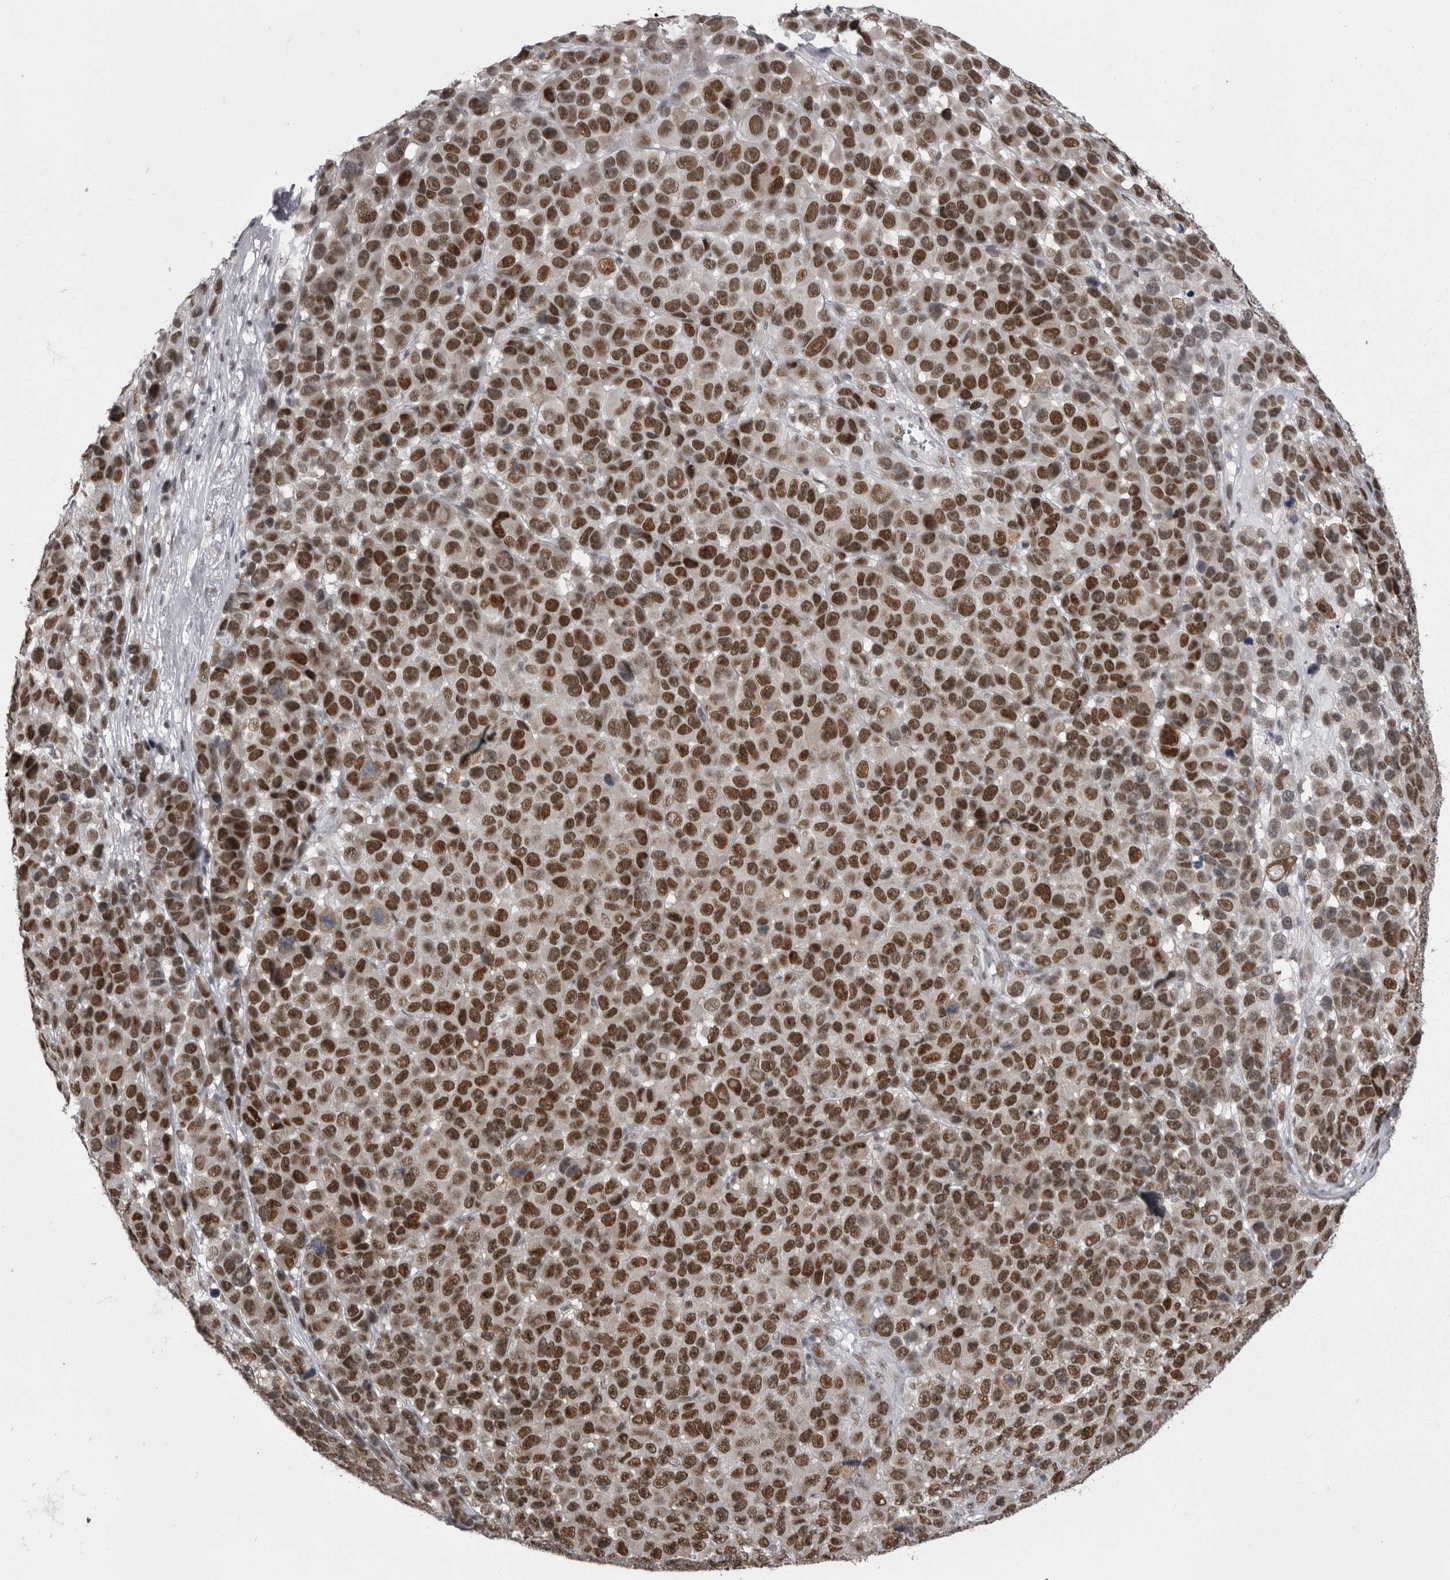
{"staining": {"intensity": "strong", "quantity": ">75%", "location": "nuclear"}, "tissue": "melanoma", "cell_type": "Tumor cells", "image_type": "cancer", "snomed": [{"axis": "morphology", "description": "Malignant melanoma, NOS"}, {"axis": "topography", "description": "Skin"}], "caption": "IHC micrograph of neoplastic tissue: human melanoma stained using immunohistochemistry (IHC) demonstrates high levels of strong protein expression localized specifically in the nuclear of tumor cells, appearing as a nuclear brown color.", "gene": "MEPCE", "patient": {"sex": "male", "age": 53}}